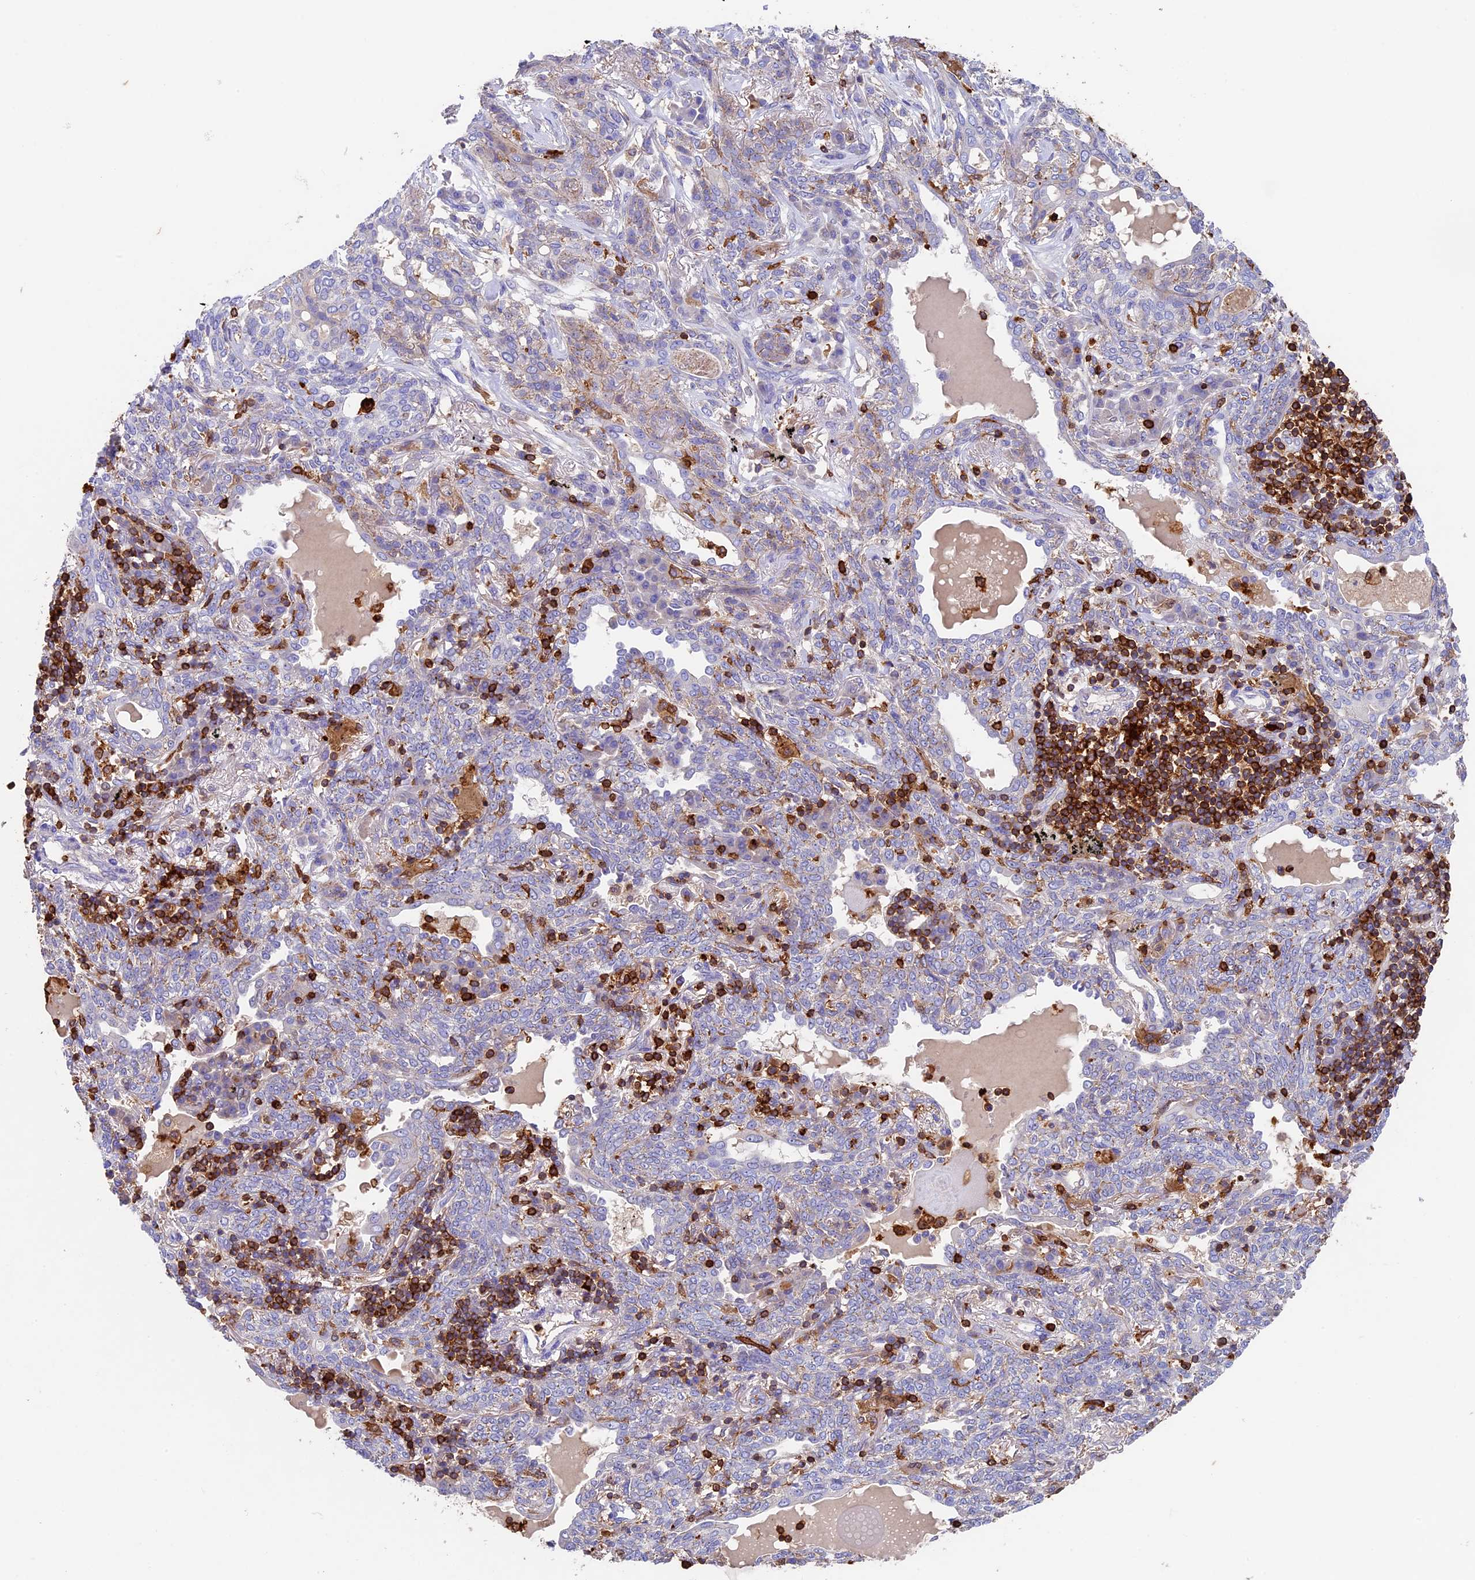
{"staining": {"intensity": "negative", "quantity": "none", "location": "none"}, "tissue": "lung cancer", "cell_type": "Tumor cells", "image_type": "cancer", "snomed": [{"axis": "morphology", "description": "Squamous cell carcinoma, NOS"}, {"axis": "topography", "description": "Lung"}], "caption": "This is an IHC micrograph of lung cancer. There is no staining in tumor cells.", "gene": "ADAT1", "patient": {"sex": "female", "age": 70}}